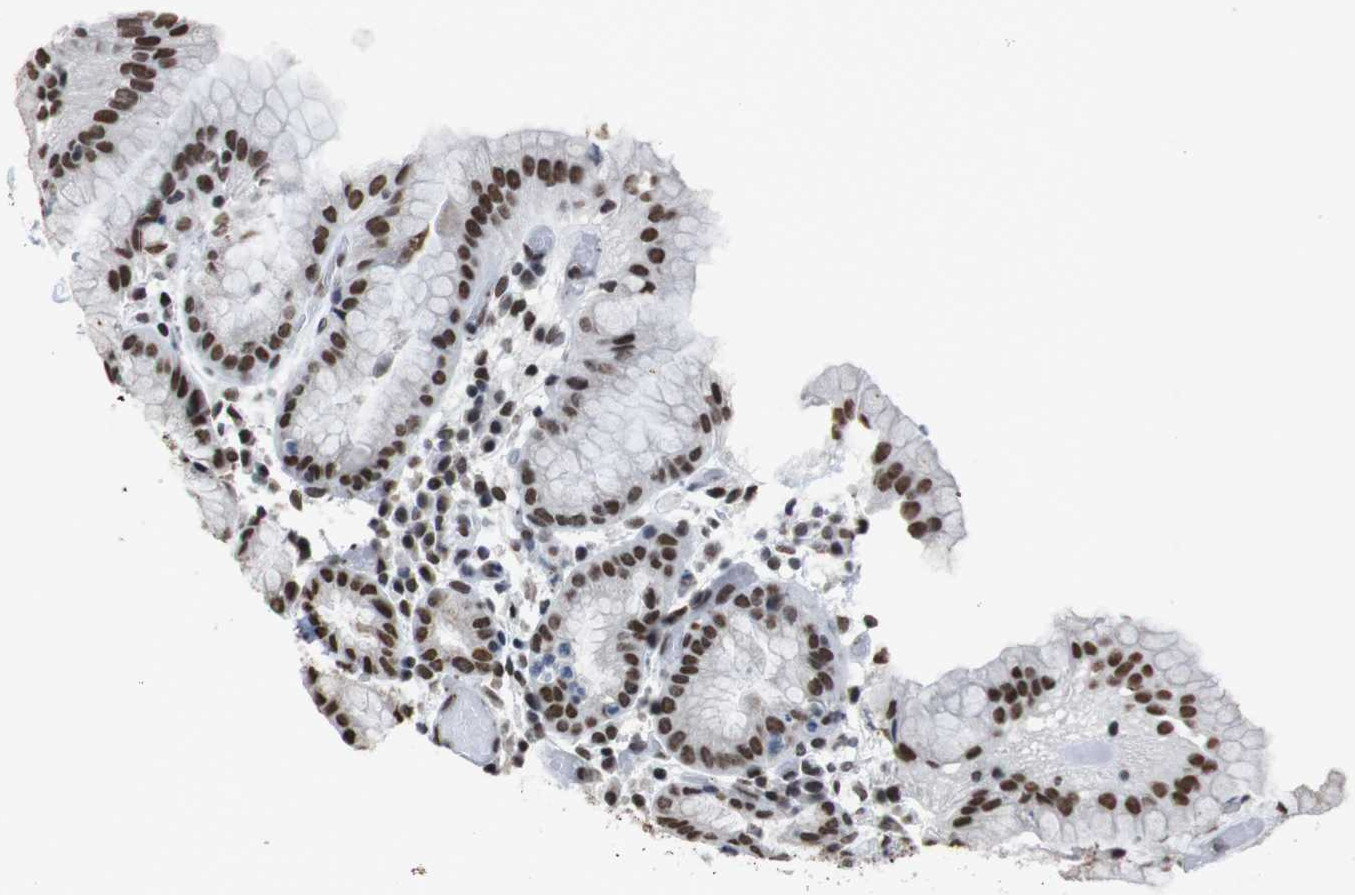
{"staining": {"intensity": "strong", "quantity": ">75%", "location": "cytoplasmic/membranous,nuclear"}, "tissue": "stomach", "cell_type": "Glandular cells", "image_type": "normal", "snomed": [{"axis": "morphology", "description": "Normal tissue, NOS"}, {"axis": "topography", "description": "Stomach"}, {"axis": "topography", "description": "Stomach, lower"}], "caption": "A micrograph of stomach stained for a protein exhibits strong cytoplasmic/membranous,nuclear brown staining in glandular cells.", "gene": "ROMO1", "patient": {"sex": "female", "age": 75}}